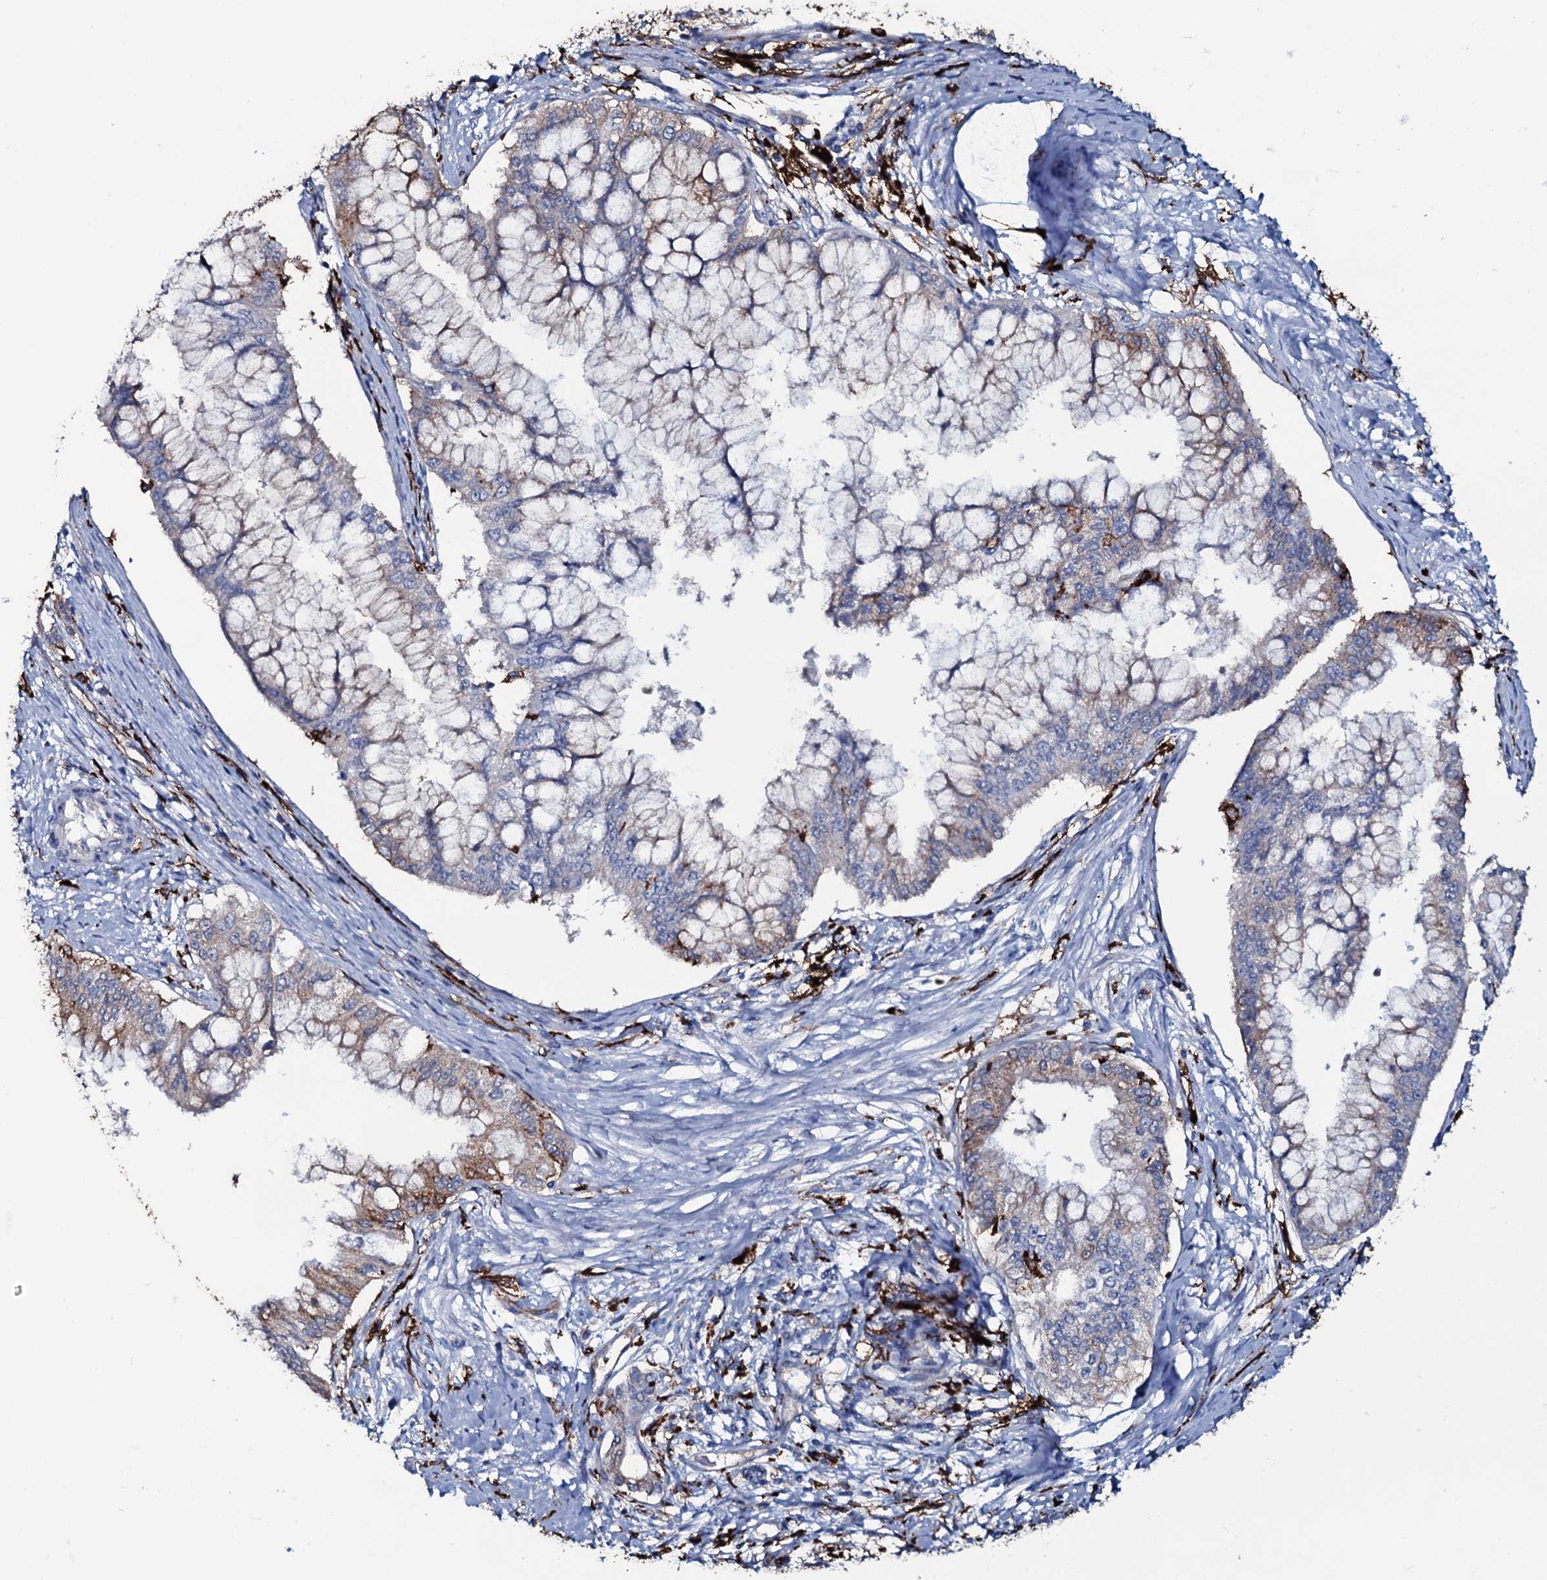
{"staining": {"intensity": "moderate", "quantity": "<25%", "location": "cytoplasmic/membranous"}, "tissue": "pancreatic cancer", "cell_type": "Tumor cells", "image_type": "cancer", "snomed": [{"axis": "morphology", "description": "Adenocarcinoma, NOS"}, {"axis": "topography", "description": "Pancreas"}], "caption": "Pancreatic adenocarcinoma stained for a protein exhibits moderate cytoplasmic/membranous positivity in tumor cells. The staining was performed using DAB (3,3'-diaminobenzidine), with brown indicating positive protein expression. Nuclei are stained blue with hematoxylin.", "gene": "OSBPL2", "patient": {"sex": "male", "age": 46}}